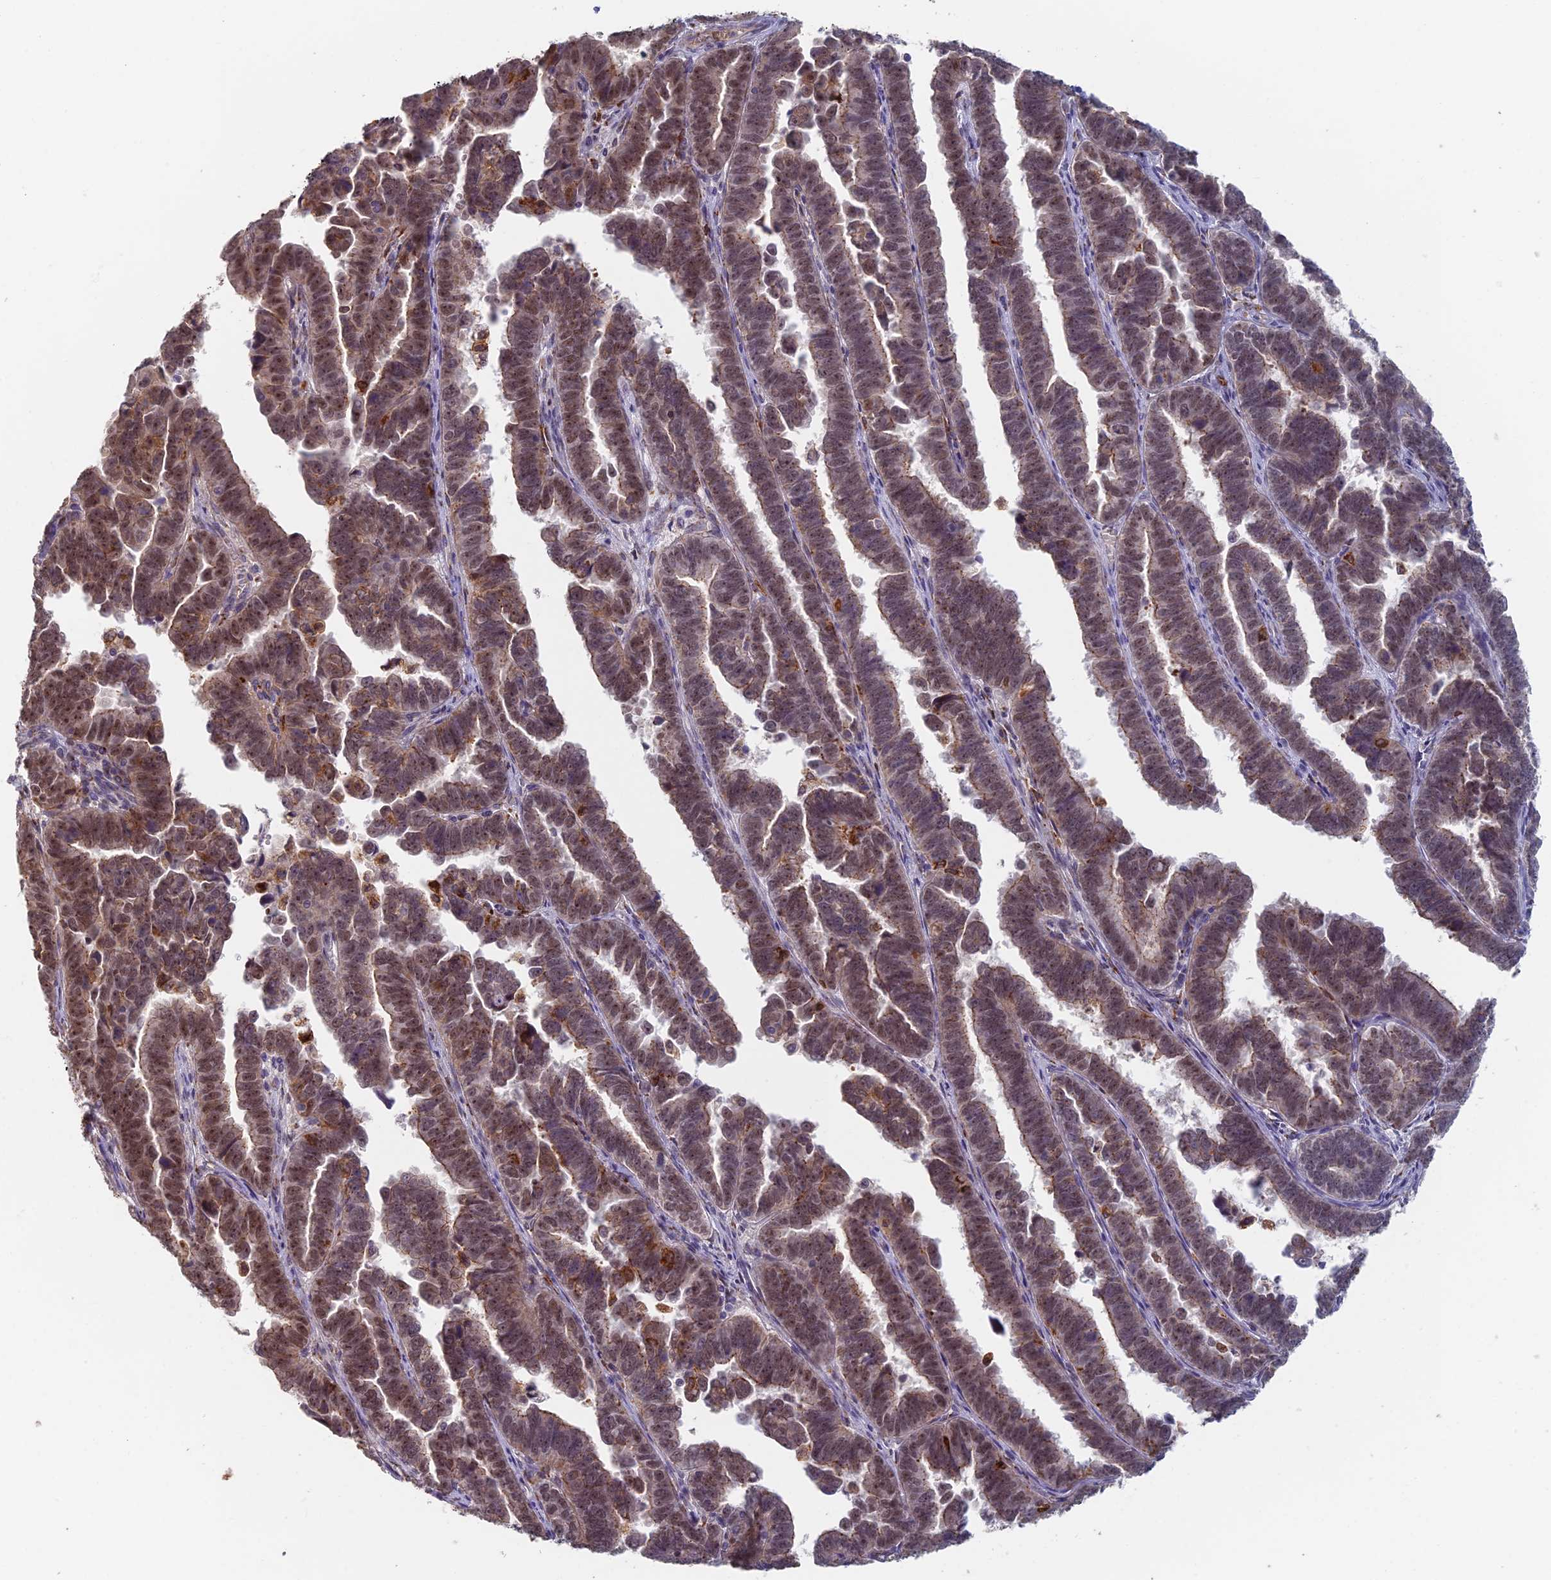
{"staining": {"intensity": "weak", "quantity": ">75%", "location": "nuclear"}, "tissue": "endometrial cancer", "cell_type": "Tumor cells", "image_type": "cancer", "snomed": [{"axis": "morphology", "description": "Adenocarcinoma, NOS"}, {"axis": "topography", "description": "Endometrium"}], "caption": "An image of endometrial adenocarcinoma stained for a protein displays weak nuclear brown staining in tumor cells. The staining was performed using DAB to visualize the protein expression in brown, while the nuclei were stained in blue with hematoxylin (Magnification: 20x).", "gene": "GPATCH1", "patient": {"sex": "female", "age": 75}}